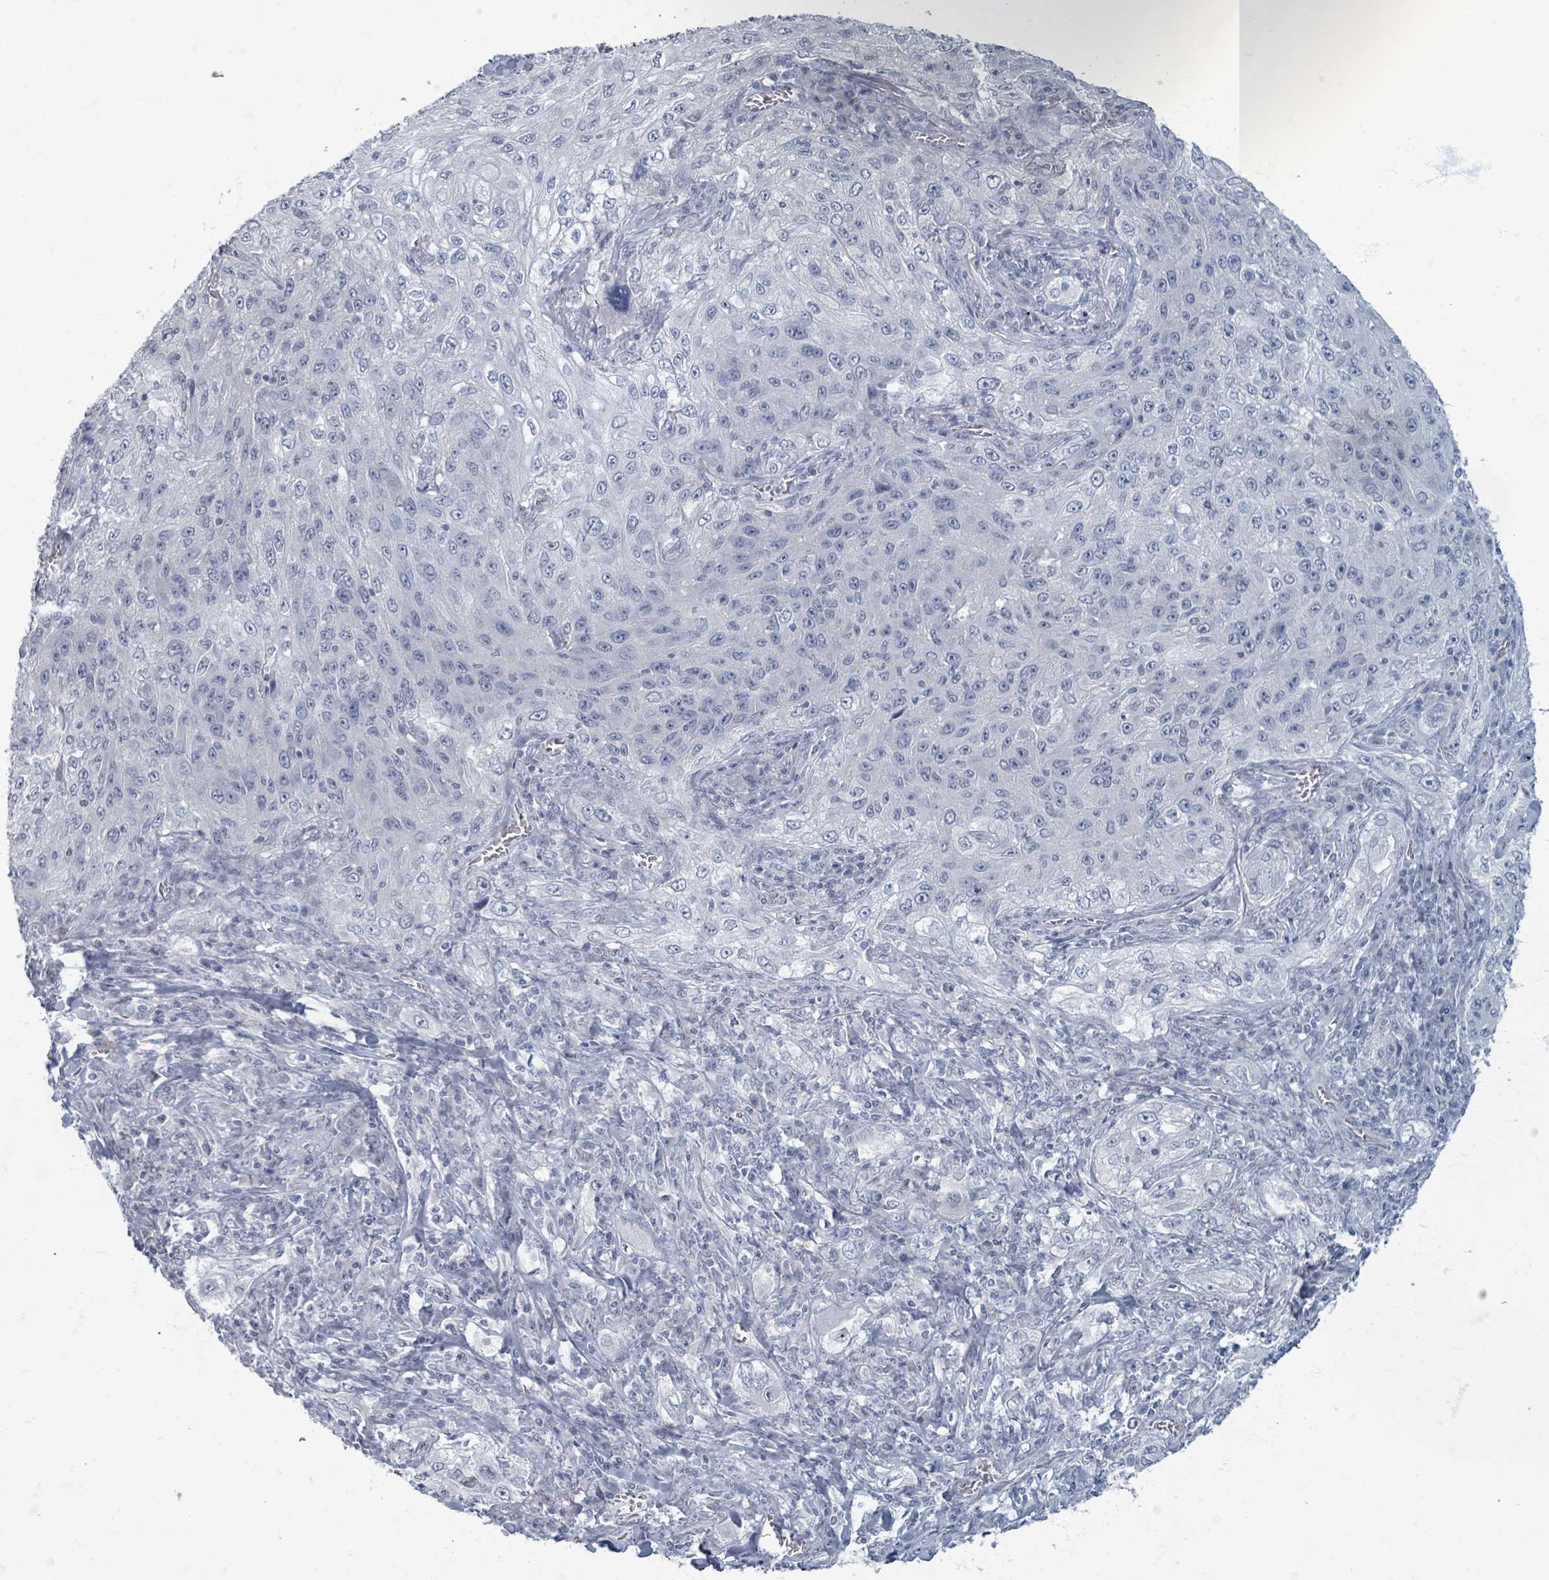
{"staining": {"intensity": "negative", "quantity": "none", "location": "none"}, "tissue": "lung cancer", "cell_type": "Tumor cells", "image_type": "cancer", "snomed": [{"axis": "morphology", "description": "Squamous cell carcinoma, NOS"}, {"axis": "topography", "description": "Lung"}], "caption": "Image shows no protein positivity in tumor cells of lung cancer tissue.", "gene": "WNT11", "patient": {"sex": "female", "age": 69}}